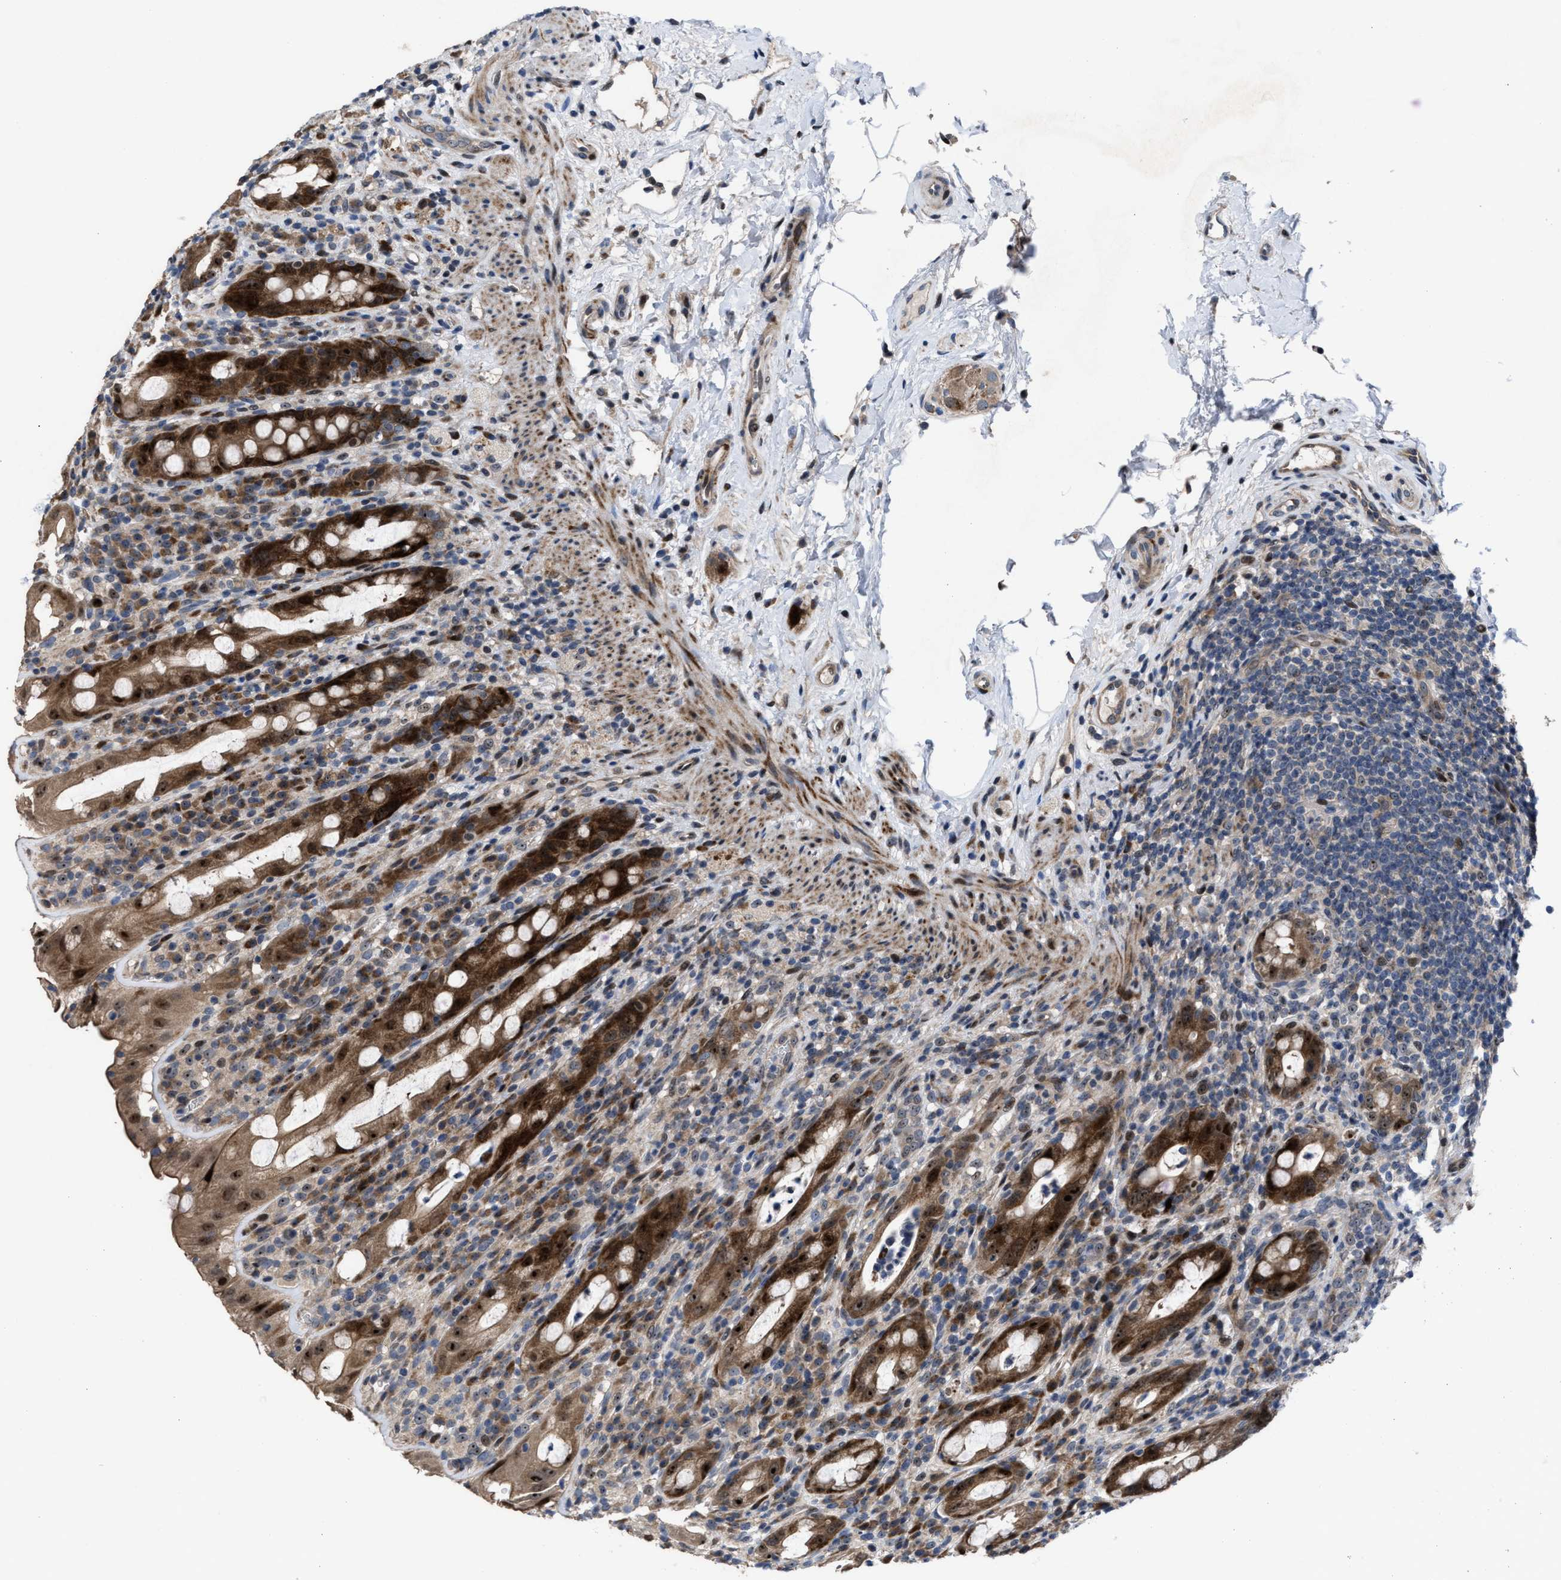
{"staining": {"intensity": "strong", "quantity": ">75%", "location": "cytoplasmic/membranous,nuclear"}, "tissue": "rectum", "cell_type": "Glandular cells", "image_type": "normal", "snomed": [{"axis": "morphology", "description": "Normal tissue, NOS"}, {"axis": "topography", "description": "Rectum"}], "caption": "A brown stain shows strong cytoplasmic/membranous,nuclear expression of a protein in glandular cells of normal human rectum. (Stains: DAB in brown, nuclei in blue, Microscopy: brightfield microscopy at high magnification).", "gene": "HAUS6", "patient": {"sex": "male", "age": 44}}